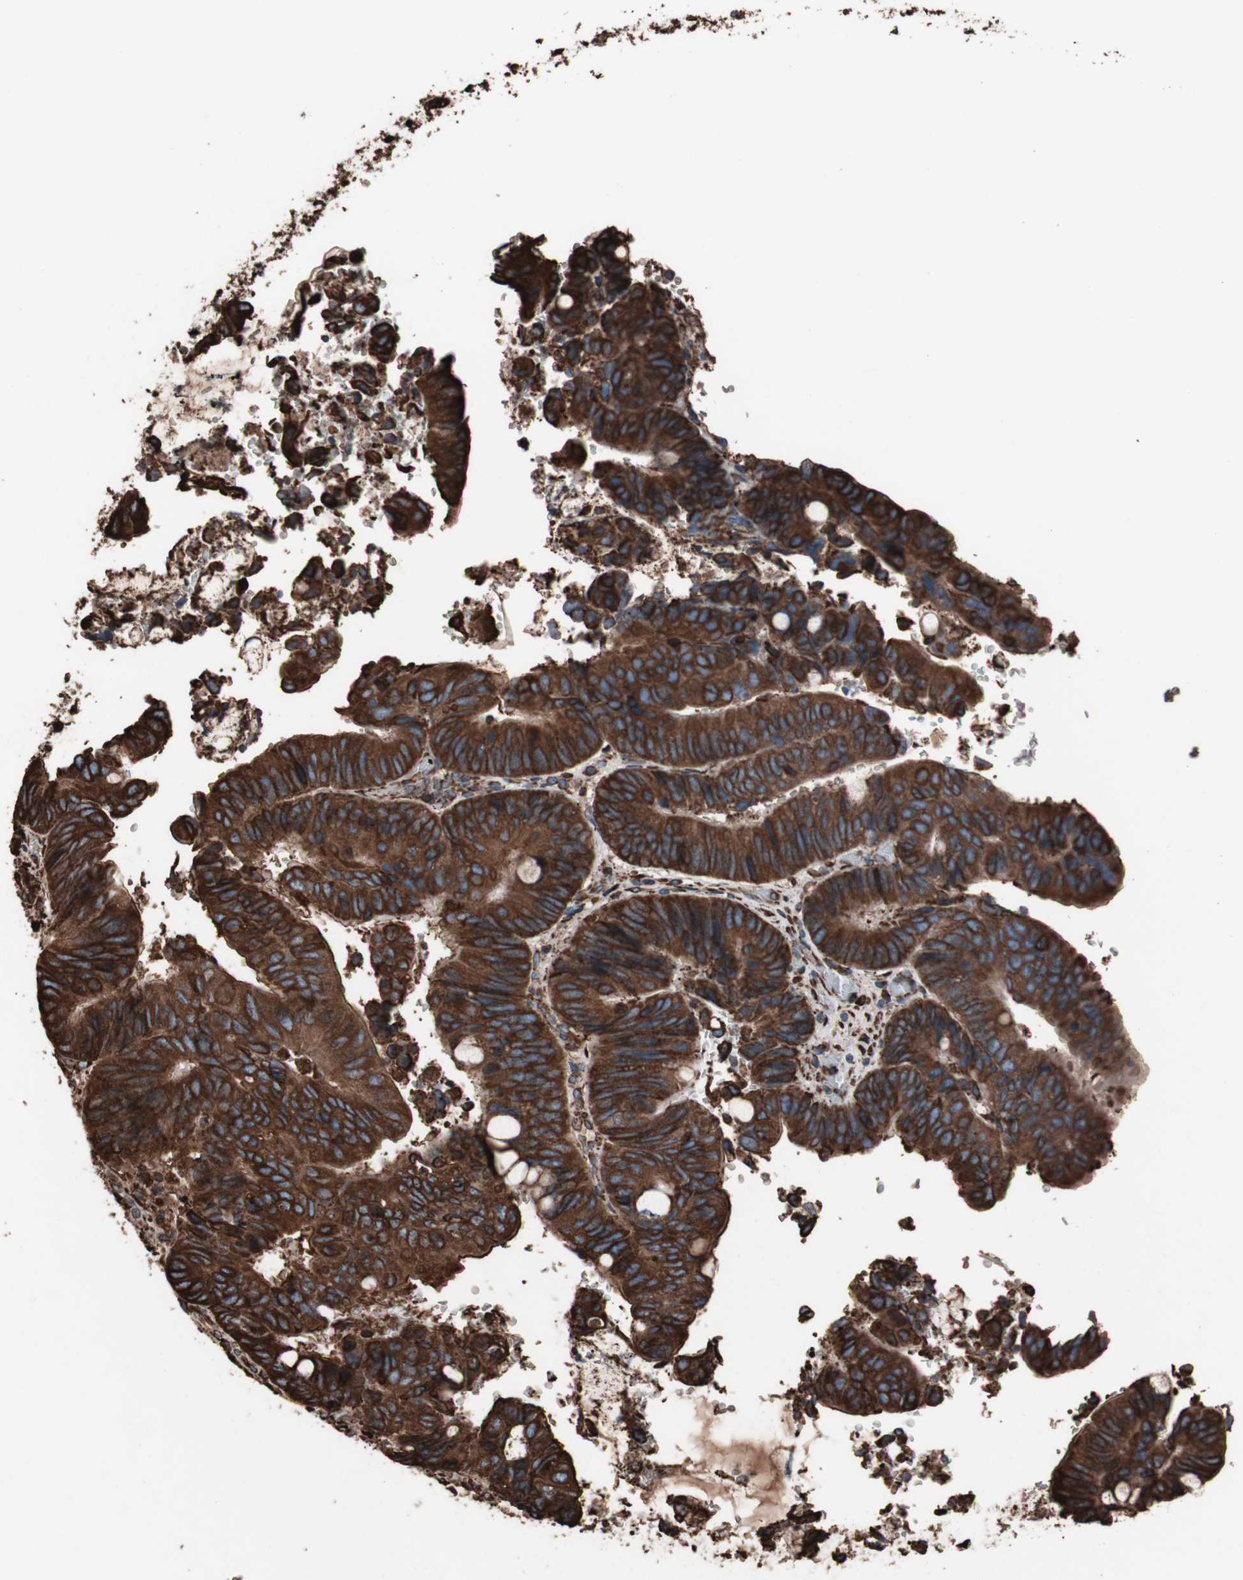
{"staining": {"intensity": "strong", "quantity": ">75%", "location": "cytoplasmic/membranous"}, "tissue": "colorectal cancer", "cell_type": "Tumor cells", "image_type": "cancer", "snomed": [{"axis": "morphology", "description": "Normal tissue, NOS"}, {"axis": "morphology", "description": "Adenocarcinoma, NOS"}, {"axis": "topography", "description": "Rectum"}, {"axis": "topography", "description": "Peripheral nerve tissue"}], "caption": "This micrograph displays colorectal adenocarcinoma stained with immunohistochemistry (IHC) to label a protein in brown. The cytoplasmic/membranous of tumor cells show strong positivity for the protein. Nuclei are counter-stained blue.", "gene": "HSP90B1", "patient": {"sex": "male", "age": 92}}